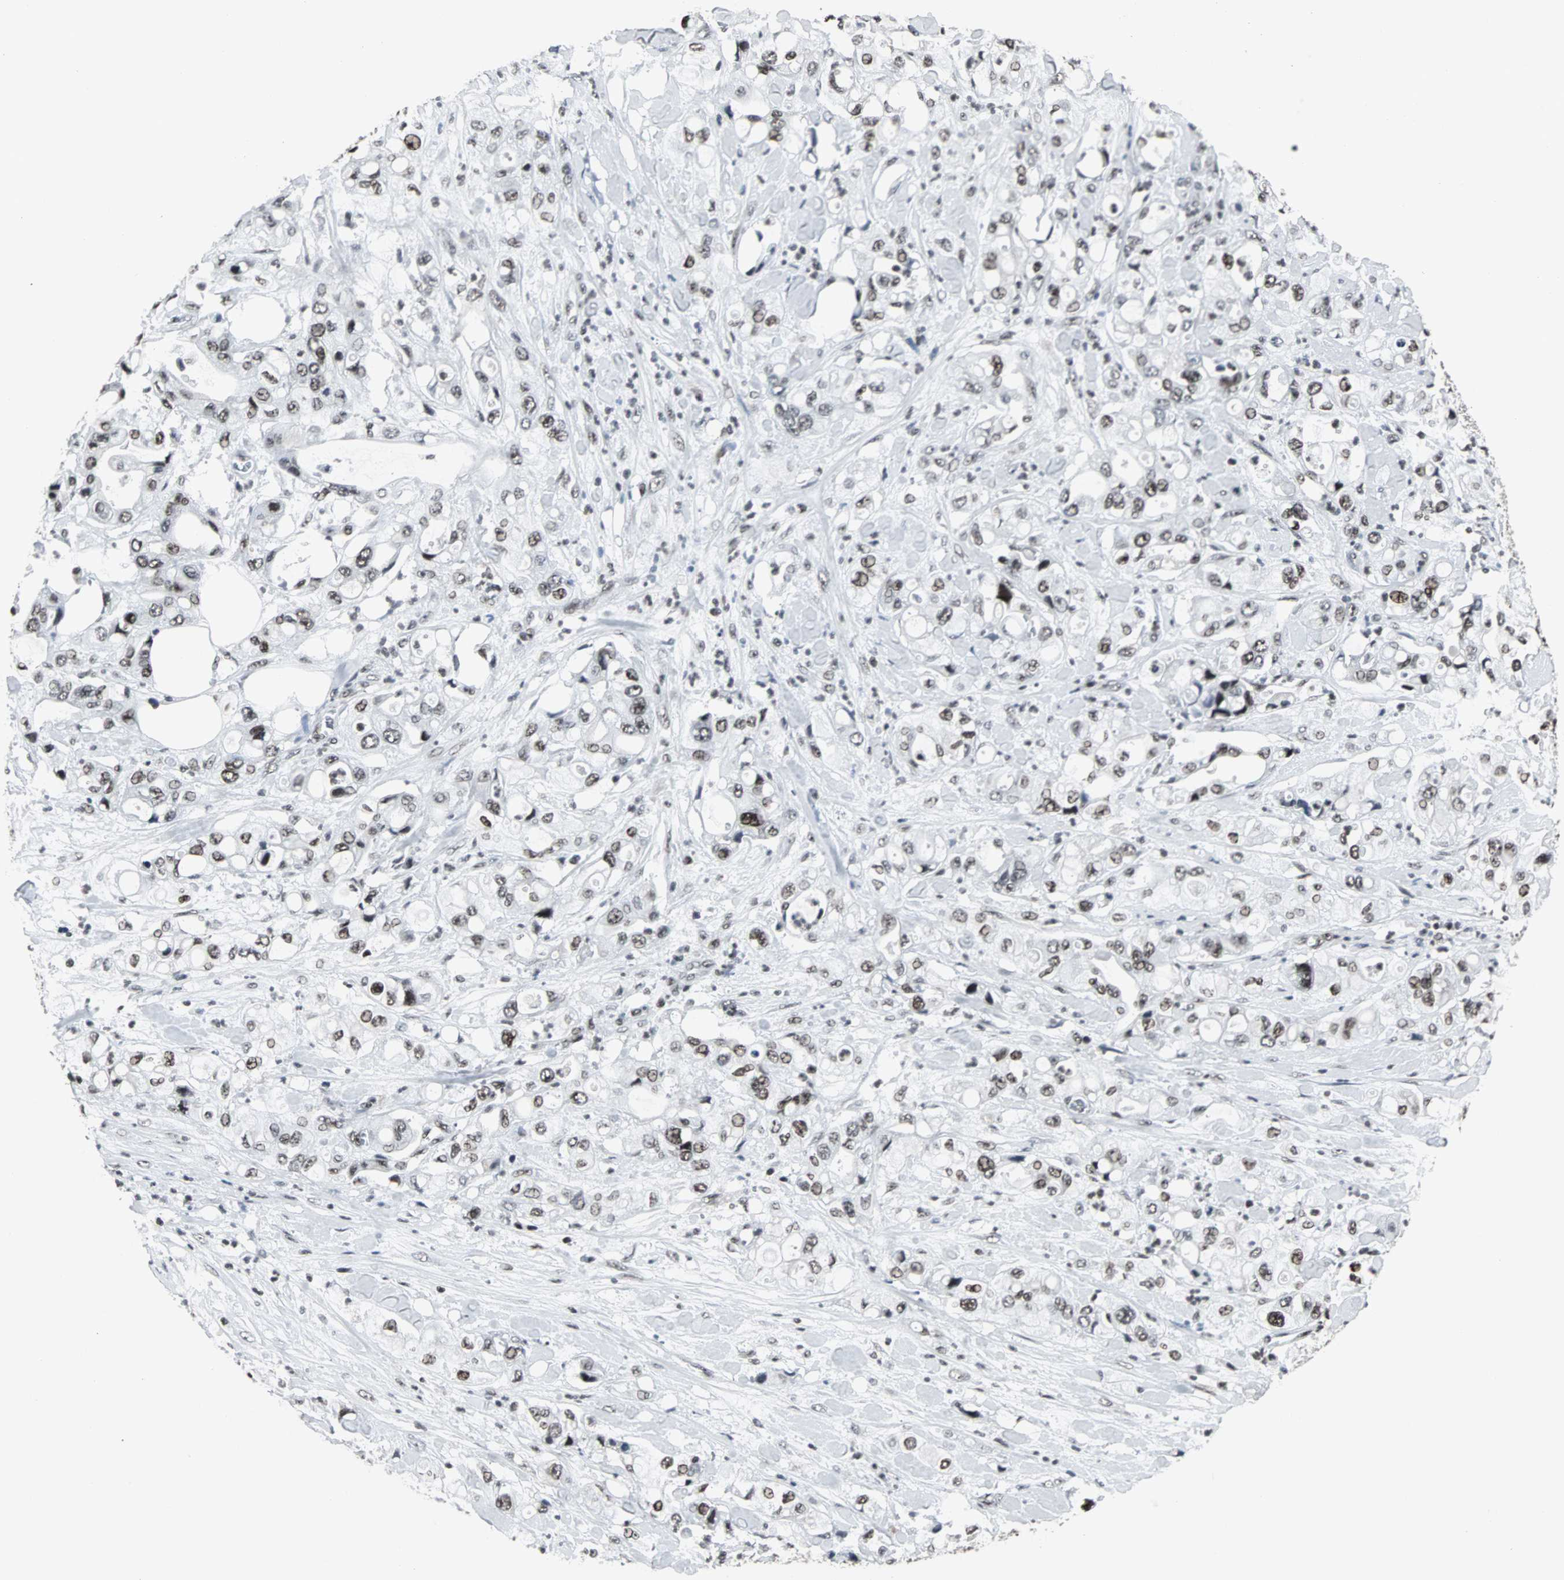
{"staining": {"intensity": "moderate", "quantity": "25%-75%", "location": "nuclear"}, "tissue": "pancreatic cancer", "cell_type": "Tumor cells", "image_type": "cancer", "snomed": [{"axis": "morphology", "description": "Adenocarcinoma, NOS"}, {"axis": "topography", "description": "Pancreas"}], "caption": "Approximately 25%-75% of tumor cells in human pancreatic cancer (adenocarcinoma) show moderate nuclear protein staining as visualized by brown immunohistochemical staining.", "gene": "PNKP", "patient": {"sex": "male", "age": 70}}